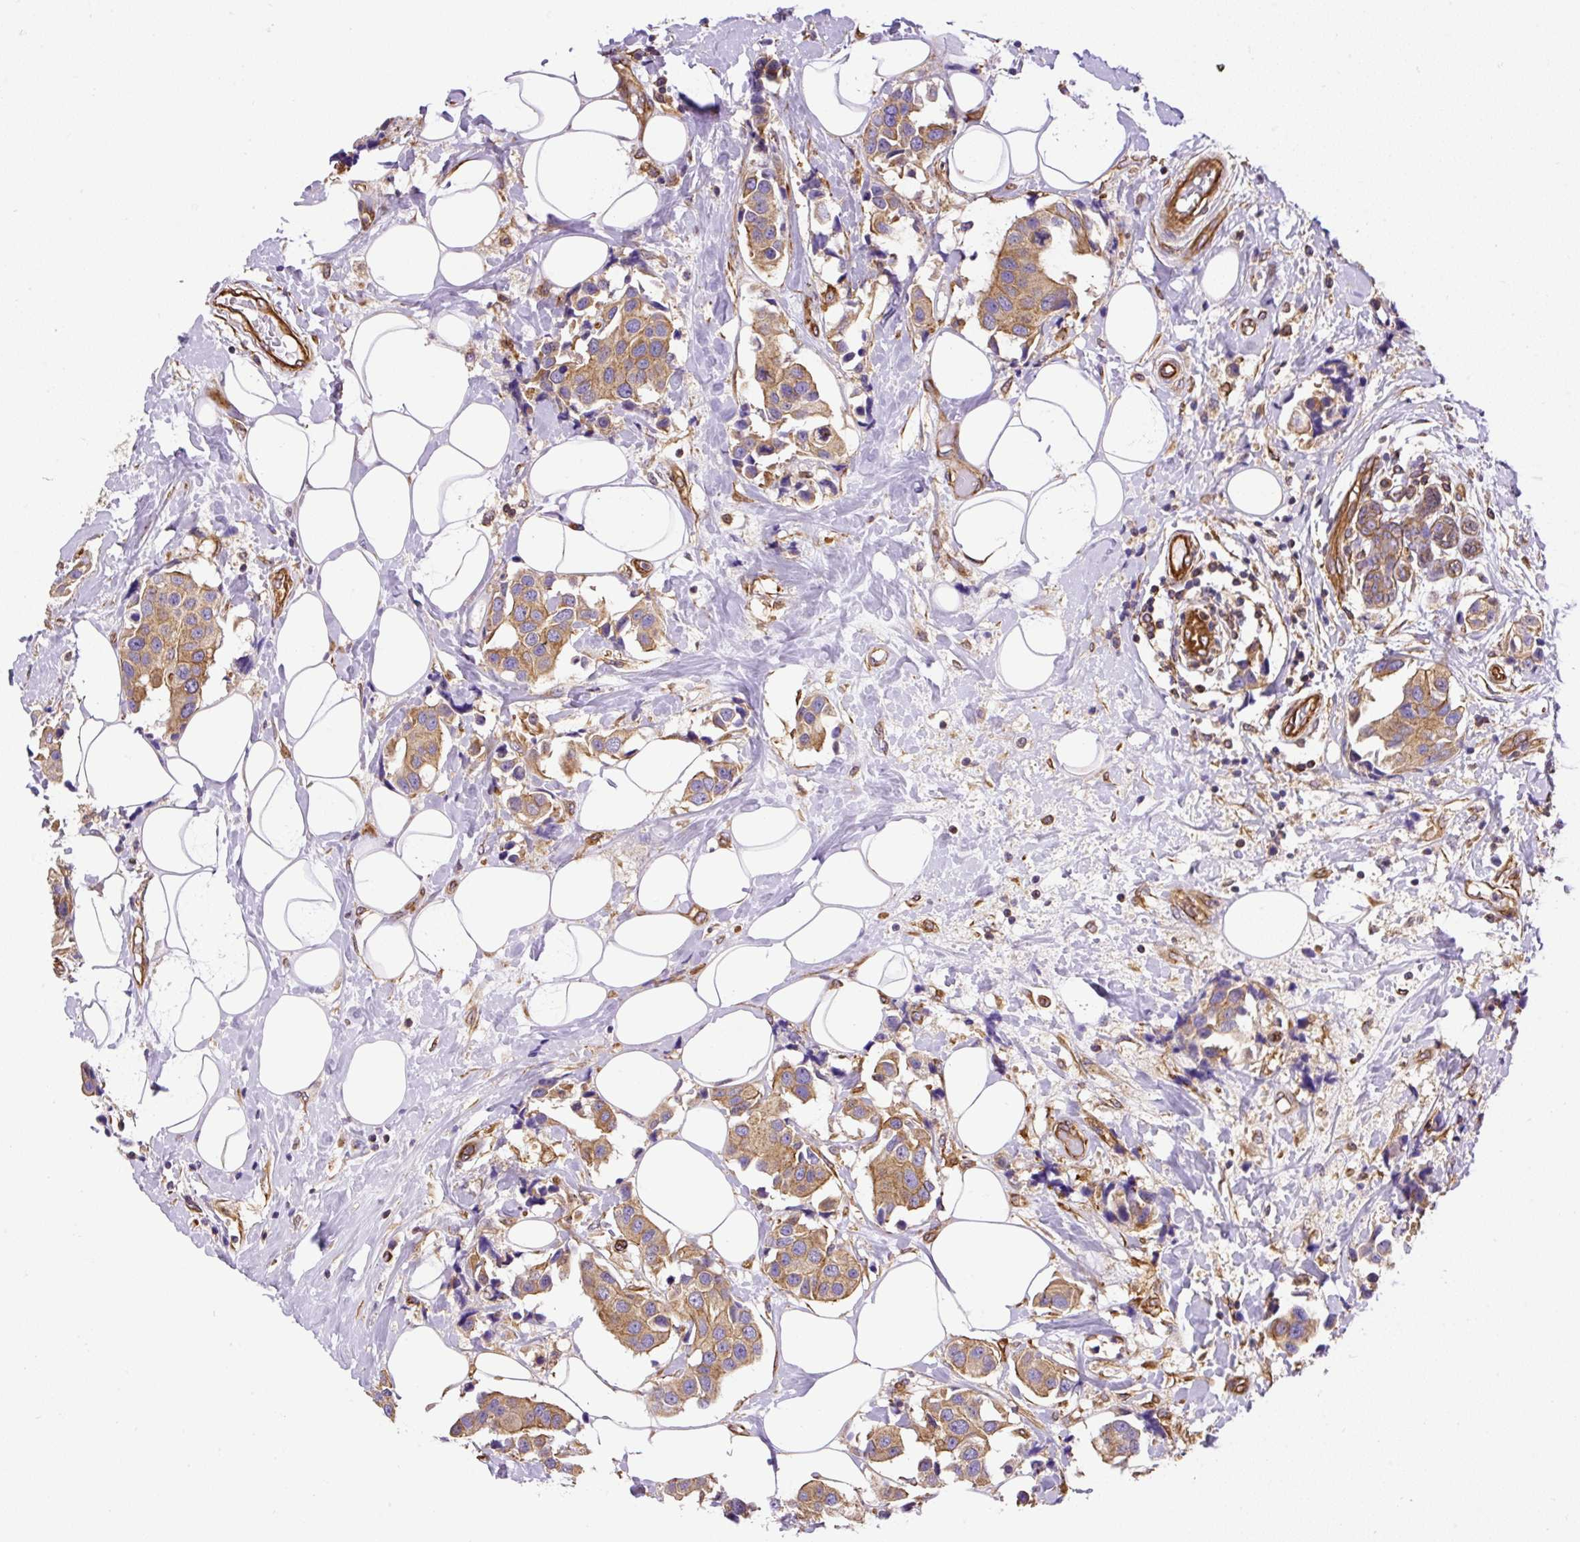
{"staining": {"intensity": "moderate", "quantity": ">75%", "location": "cytoplasmic/membranous"}, "tissue": "breast cancer", "cell_type": "Tumor cells", "image_type": "cancer", "snomed": [{"axis": "morphology", "description": "Normal tissue, NOS"}, {"axis": "morphology", "description": "Duct carcinoma"}, {"axis": "topography", "description": "Breast"}], "caption": "This photomicrograph demonstrates IHC staining of human invasive ductal carcinoma (breast), with medium moderate cytoplasmic/membranous positivity in about >75% of tumor cells.", "gene": "DCTN1", "patient": {"sex": "female", "age": 39}}